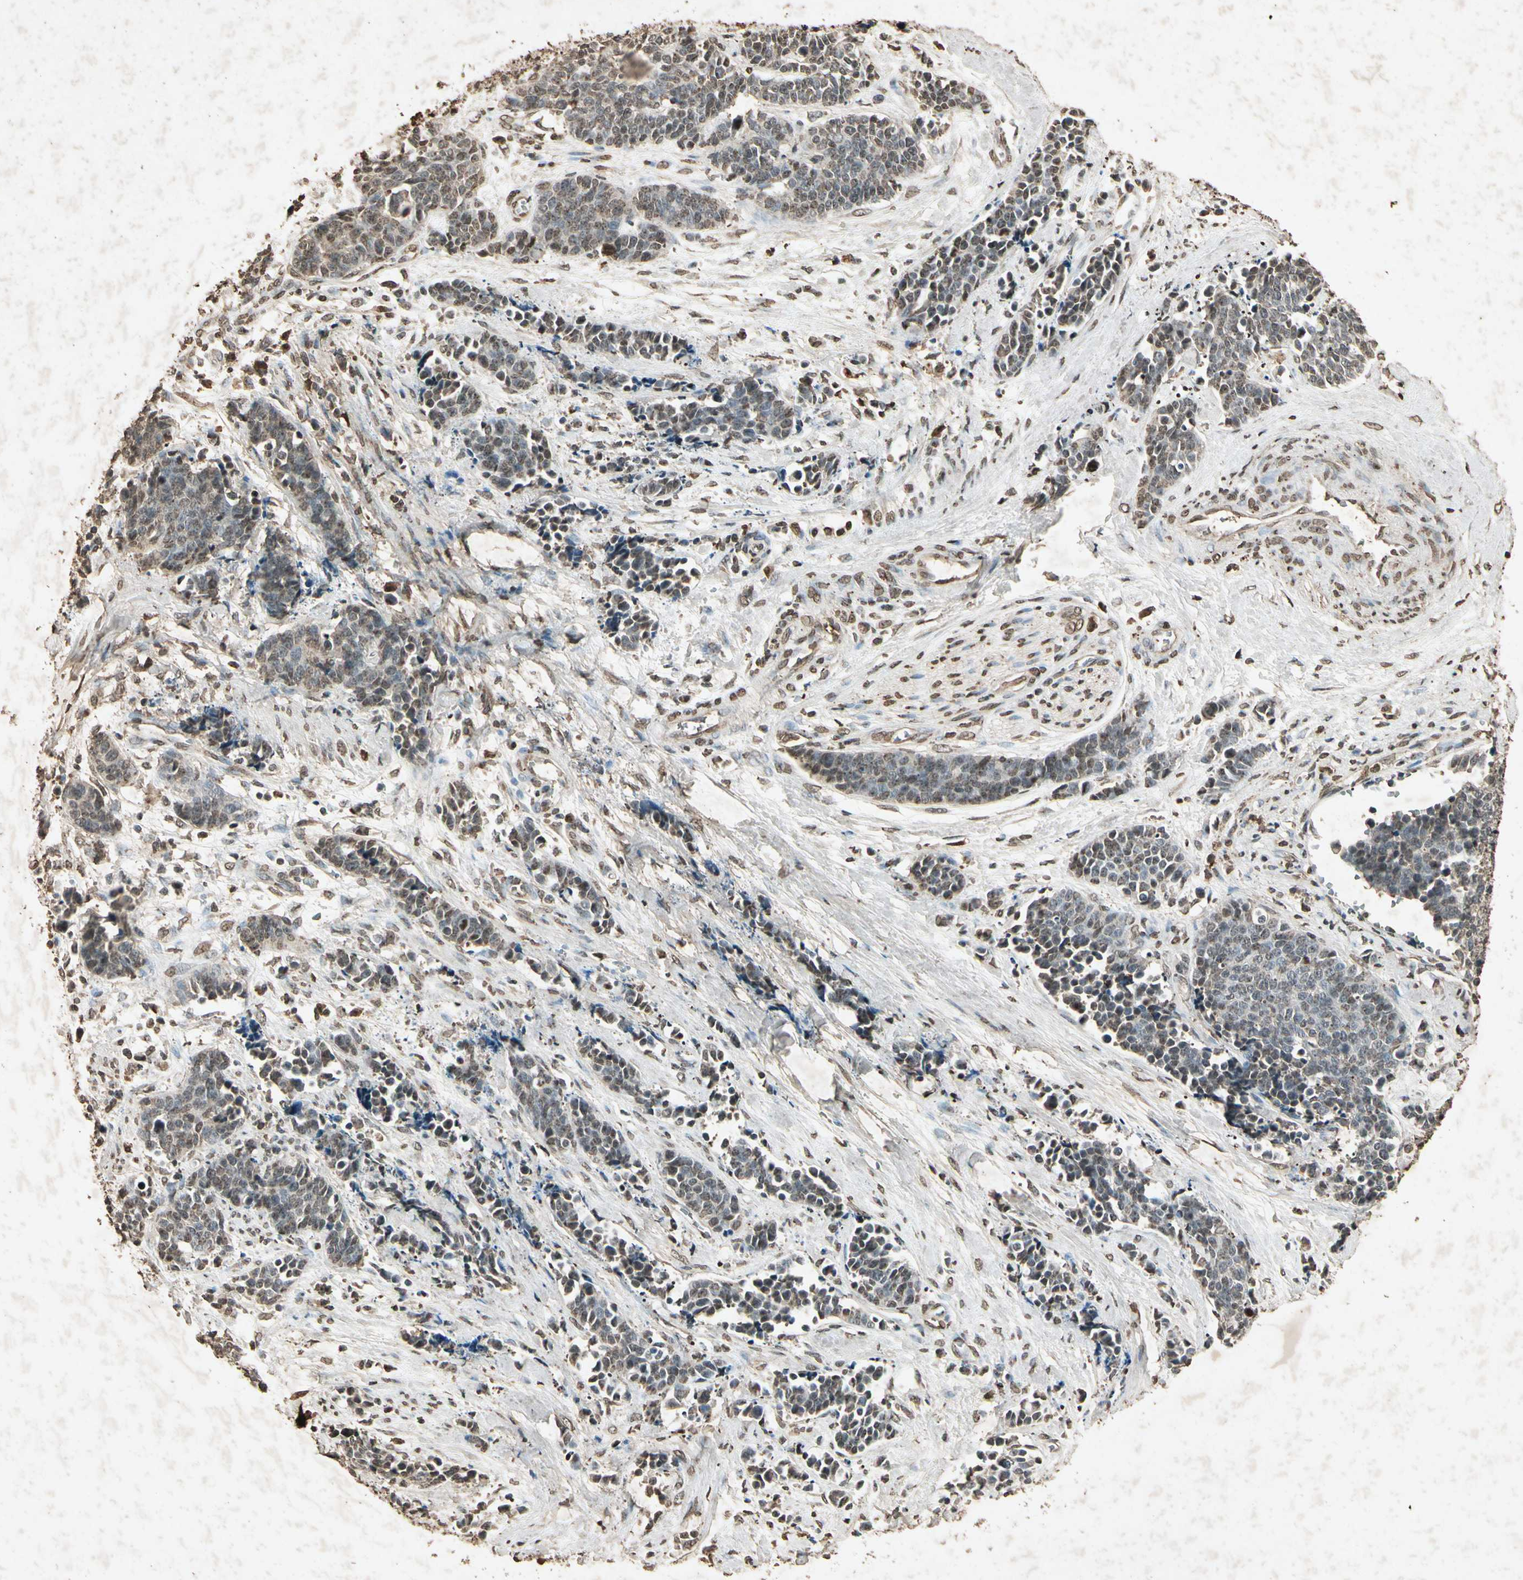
{"staining": {"intensity": "weak", "quantity": "25%-75%", "location": "cytoplasmic/membranous,nuclear"}, "tissue": "cervical cancer", "cell_type": "Tumor cells", "image_type": "cancer", "snomed": [{"axis": "morphology", "description": "Squamous cell carcinoma, NOS"}, {"axis": "topography", "description": "Cervix"}], "caption": "DAB immunohistochemical staining of cervical cancer (squamous cell carcinoma) exhibits weak cytoplasmic/membranous and nuclear protein staining in about 25%-75% of tumor cells. The staining is performed using DAB (3,3'-diaminobenzidine) brown chromogen to label protein expression. The nuclei are counter-stained blue using hematoxylin.", "gene": "GC", "patient": {"sex": "female", "age": 35}}